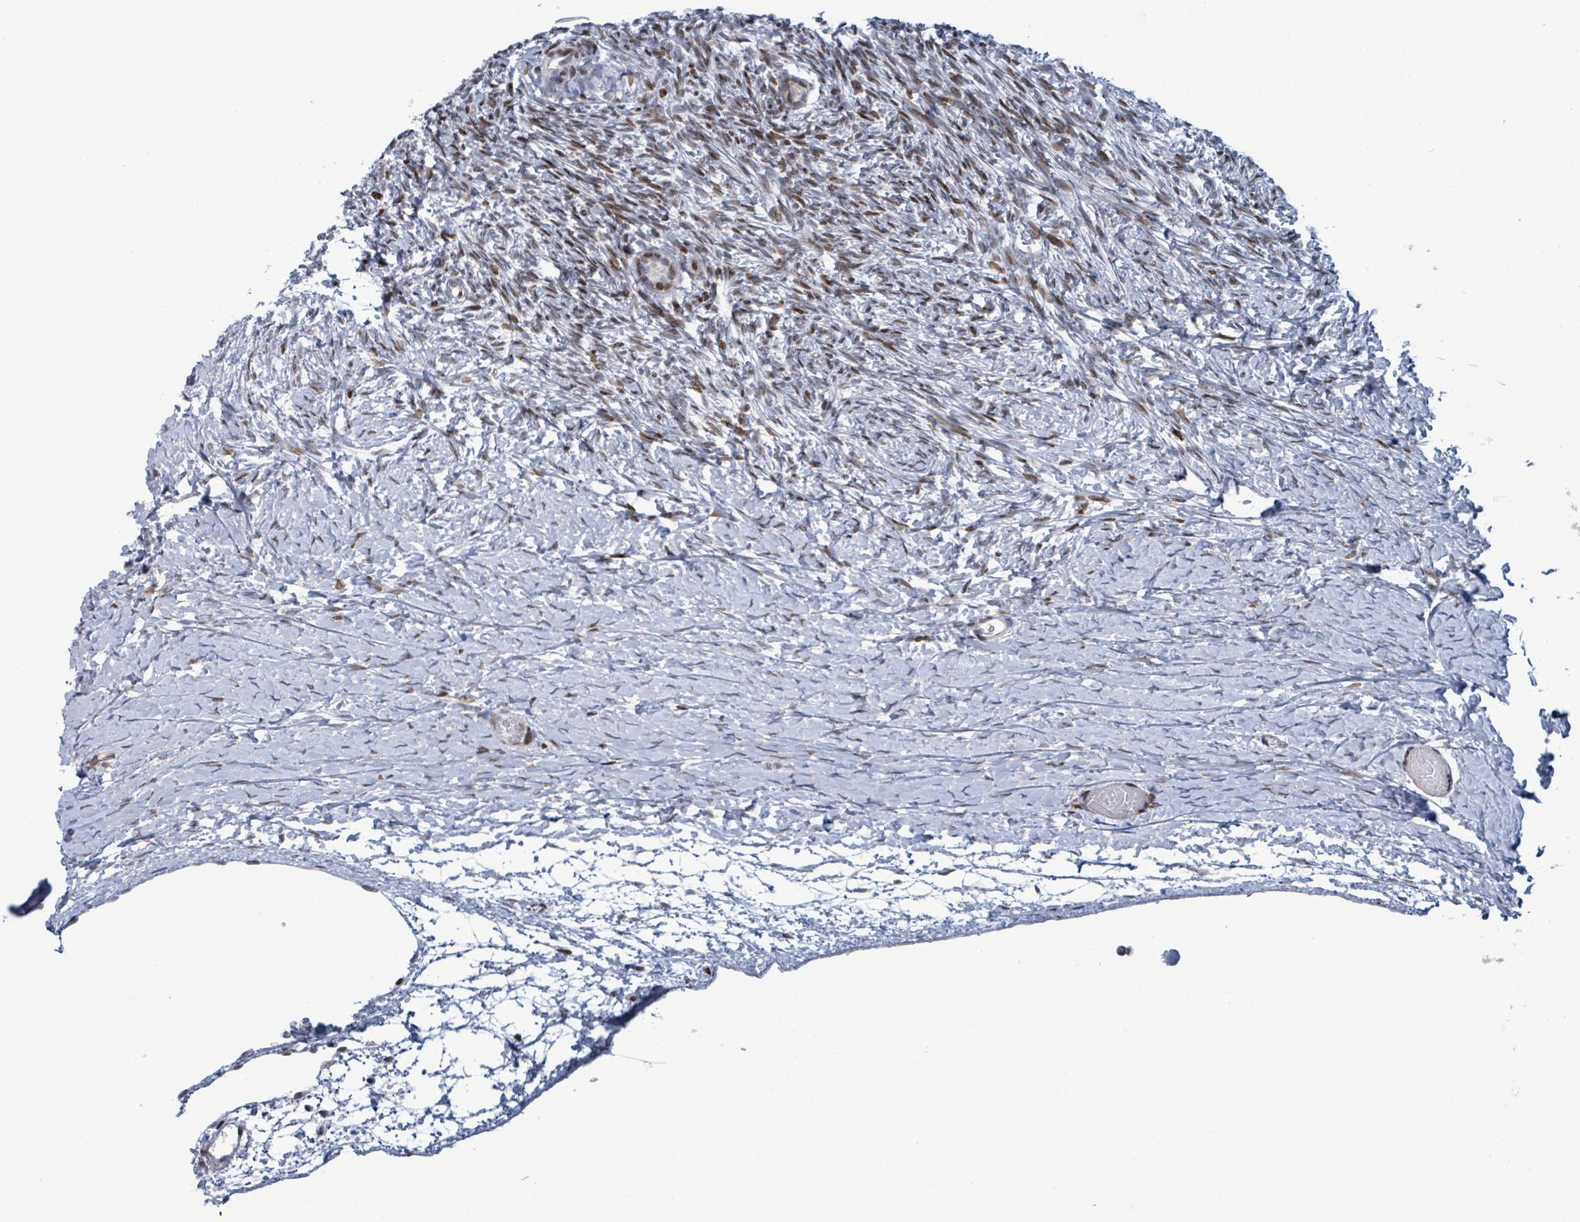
{"staining": {"intensity": "moderate", "quantity": "25%-75%", "location": "nuclear"}, "tissue": "ovary", "cell_type": "Follicle cells", "image_type": "normal", "snomed": [{"axis": "morphology", "description": "Normal tissue, NOS"}, {"axis": "topography", "description": "Ovary"}], "caption": "Protein expression analysis of normal human ovary reveals moderate nuclear positivity in about 25%-75% of follicle cells.", "gene": "FNDC4", "patient": {"sex": "female", "age": 39}}